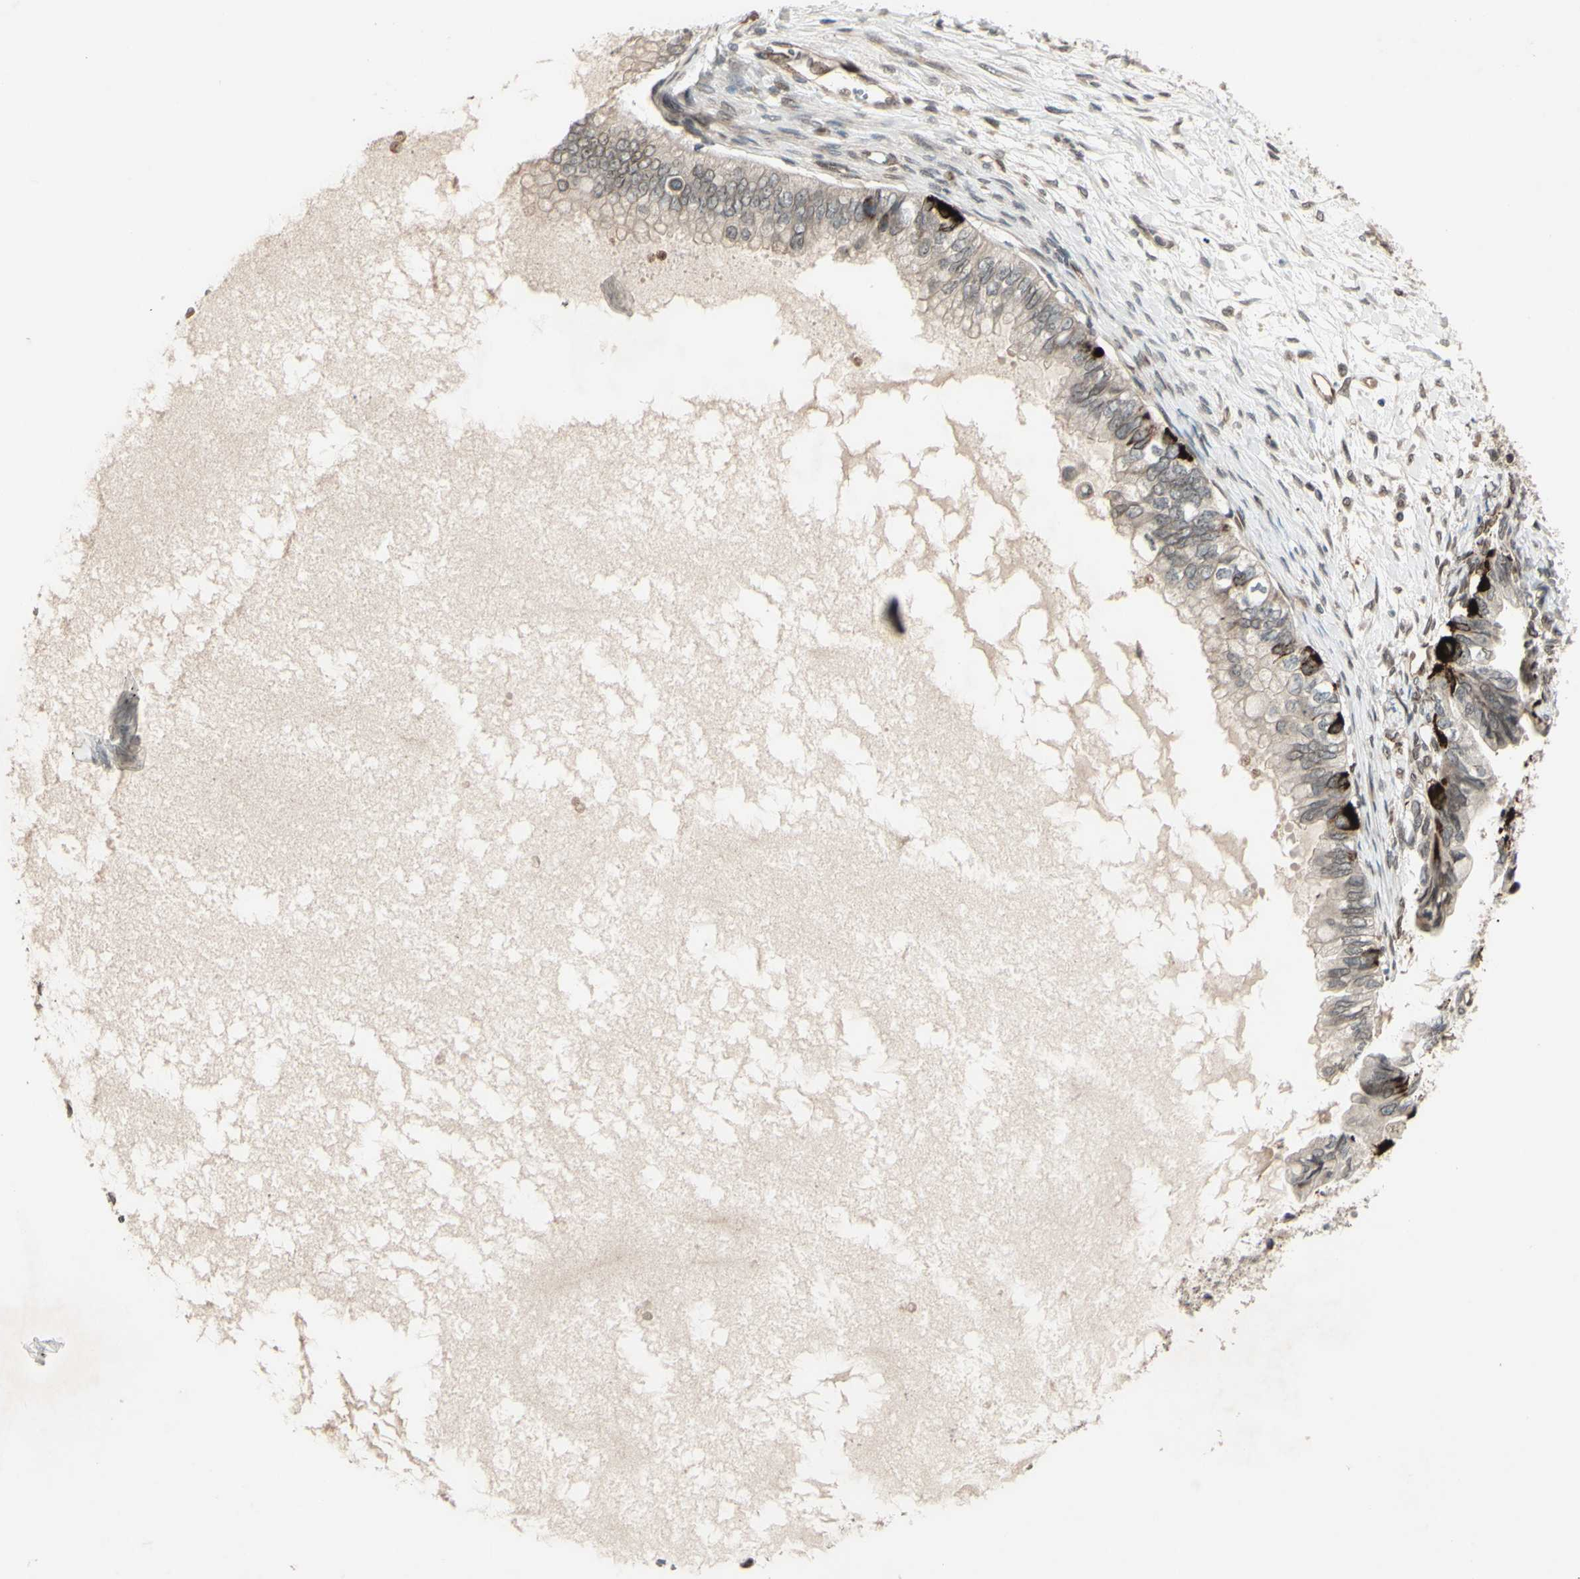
{"staining": {"intensity": "strong", "quantity": "<25%", "location": "cytoplasmic/membranous"}, "tissue": "ovarian cancer", "cell_type": "Tumor cells", "image_type": "cancer", "snomed": [{"axis": "morphology", "description": "Cystadenocarcinoma, mucinous, NOS"}, {"axis": "topography", "description": "Ovary"}], "caption": "Protein analysis of ovarian mucinous cystadenocarcinoma tissue demonstrates strong cytoplasmic/membranous expression in approximately <25% of tumor cells. Nuclei are stained in blue.", "gene": "MLF2", "patient": {"sex": "female", "age": 80}}